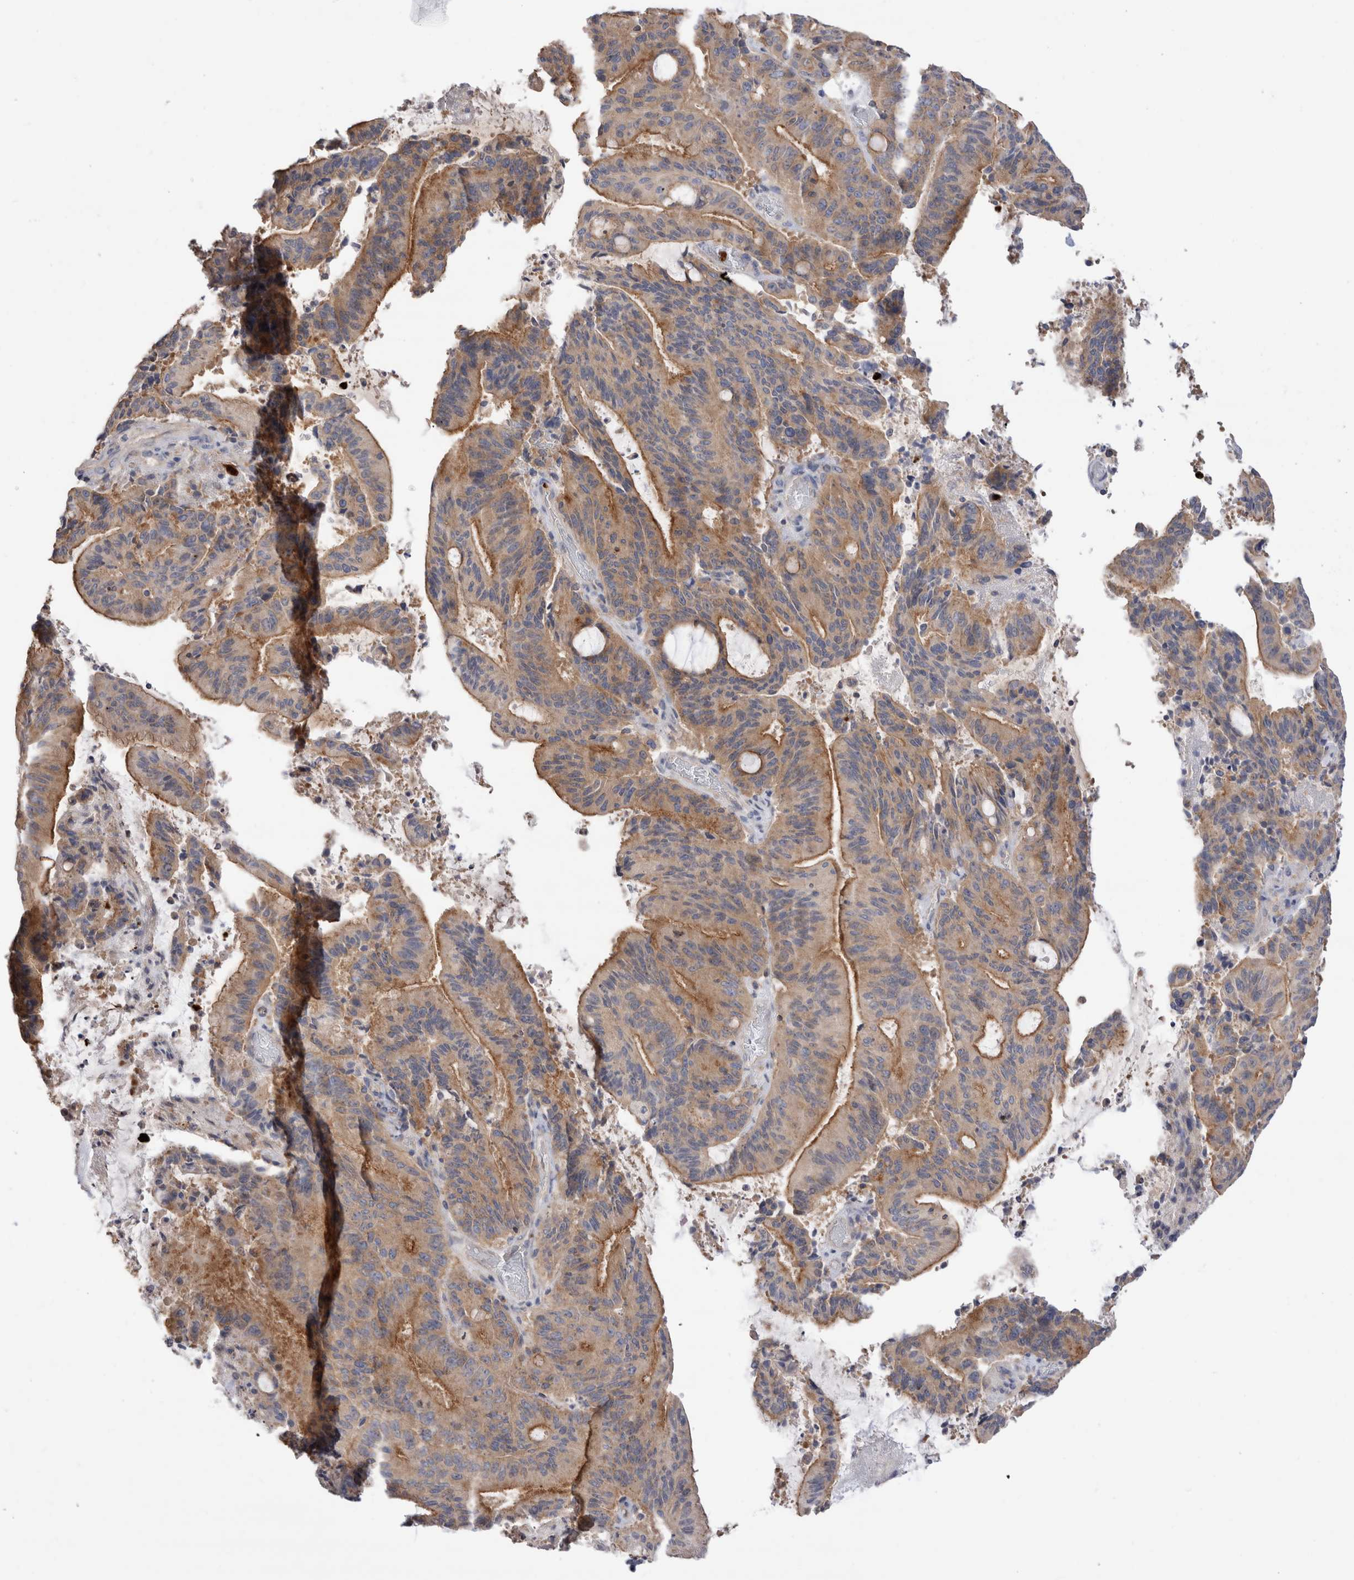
{"staining": {"intensity": "weak", "quantity": ">75%", "location": "cytoplasmic/membranous"}, "tissue": "liver cancer", "cell_type": "Tumor cells", "image_type": "cancer", "snomed": [{"axis": "morphology", "description": "Normal tissue, NOS"}, {"axis": "morphology", "description": "Cholangiocarcinoma"}, {"axis": "topography", "description": "Liver"}, {"axis": "topography", "description": "Peripheral nerve tissue"}], "caption": "Human liver cancer stained with a brown dye exhibits weak cytoplasmic/membranous positive positivity in approximately >75% of tumor cells.", "gene": "NXT2", "patient": {"sex": "female", "age": 73}}